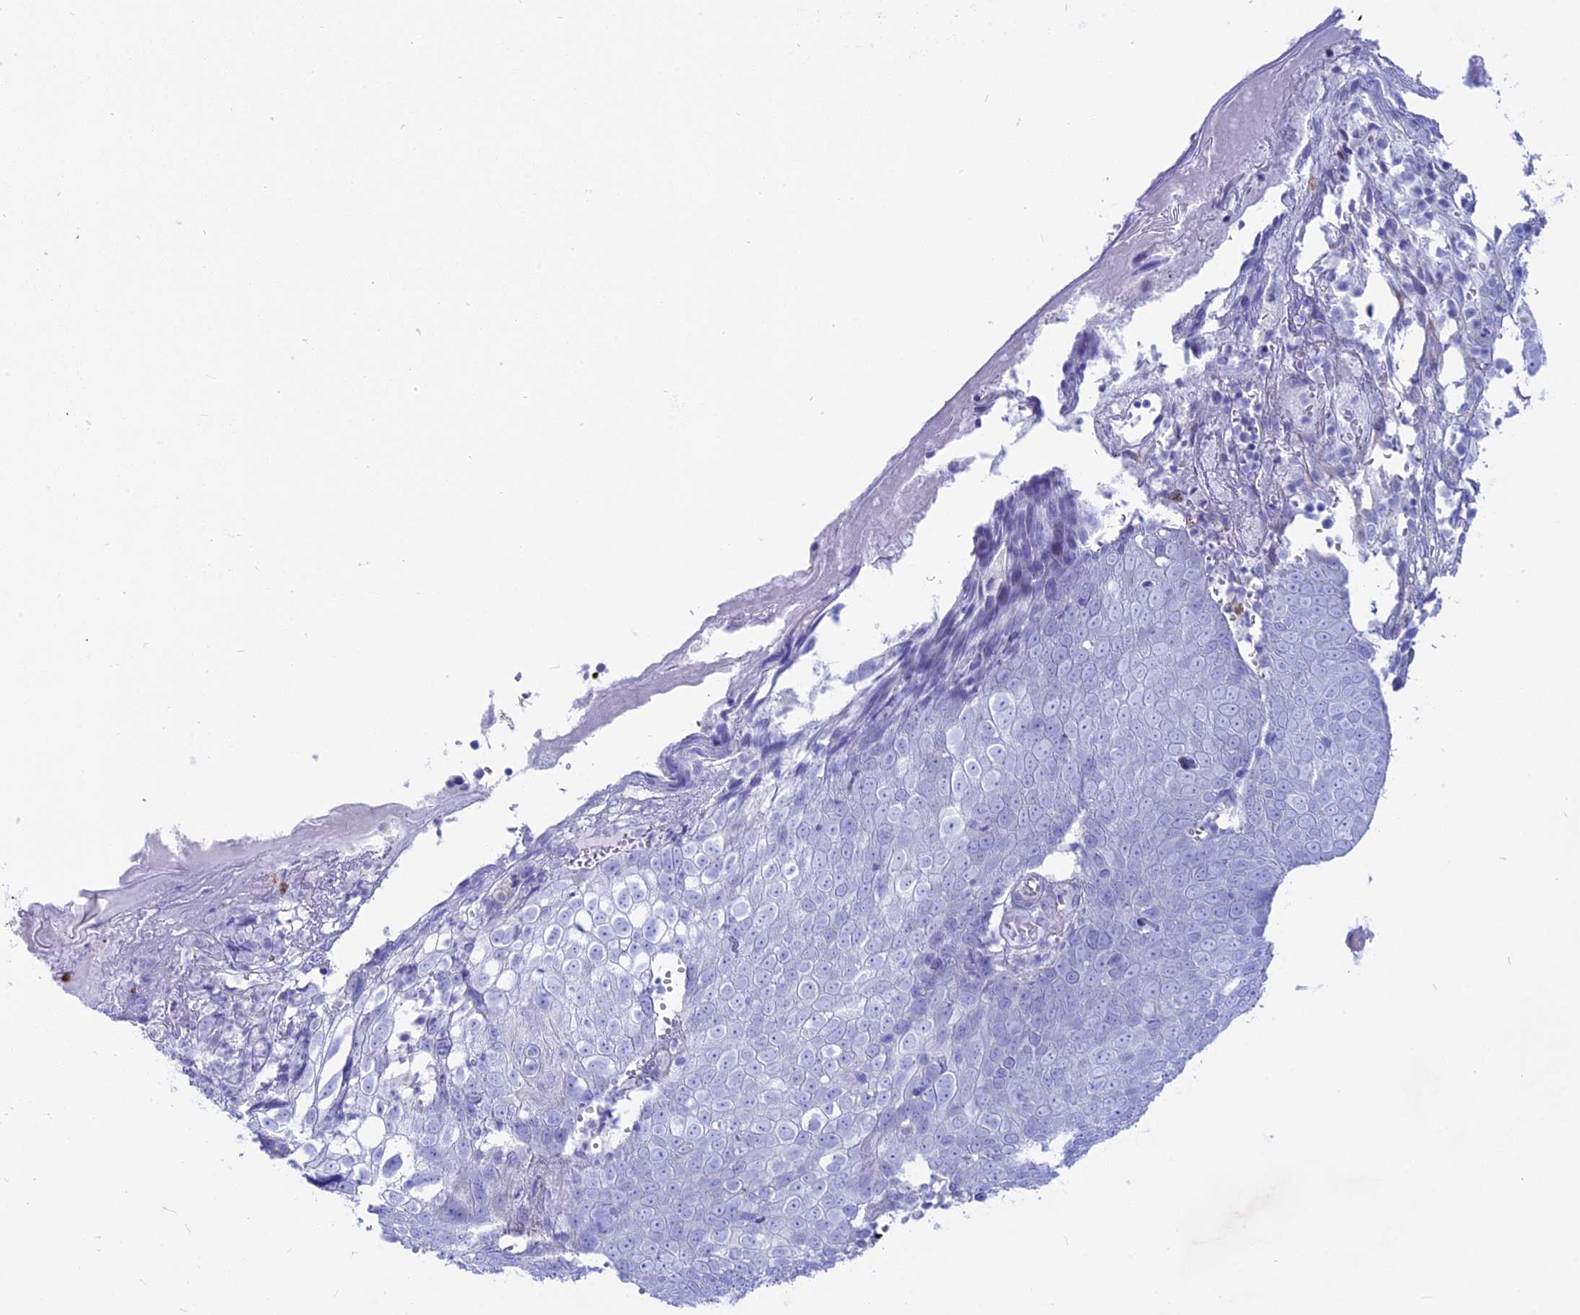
{"staining": {"intensity": "negative", "quantity": "none", "location": "none"}, "tissue": "skin cancer", "cell_type": "Tumor cells", "image_type": "cancer", "snomed": [{"axis": "morphology", "description": "Squamous cell carcinoma, NOS"}, {"axis": "topography", "description": "Skin"}], "caption": "Tumor cells are negative for brown protein staining in squamous cell carcinoma (skin). (DAB IHC with hematoxylin counter stain).", "gene": "OR2AE1", "patient": {"sex": "male", "age": 71}}